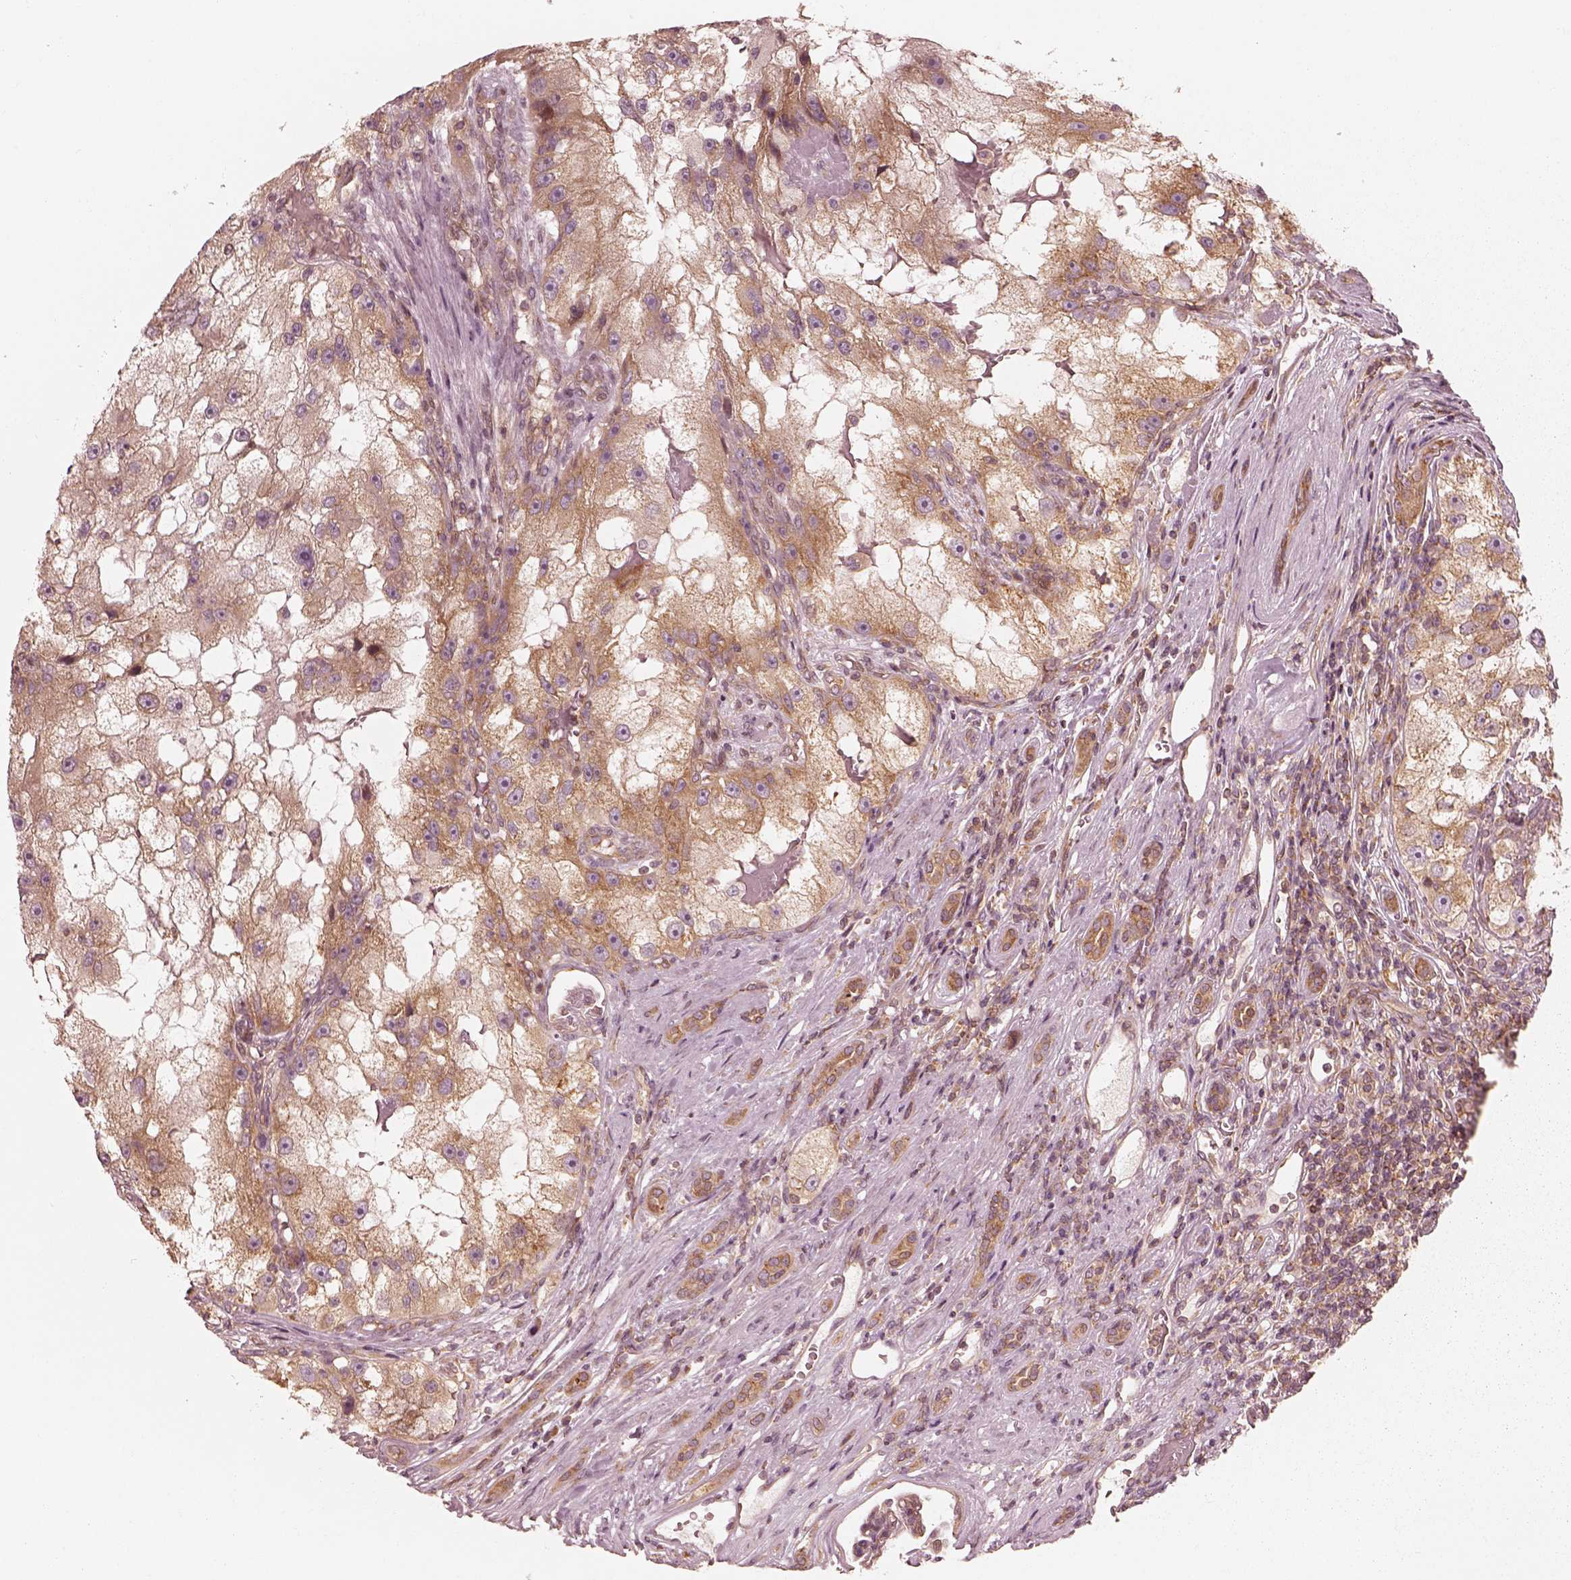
{"staining": {"intensity": "moderate", "quantity": ">75%", "location": "cytoplasmic/membranous"}, "tissue": "renal cancer", "cell_type": "Tumor cells", "image_type": "cancer", "snomed": [{"axis": "morphology", "description": "Adenocarcinoma, NOS"}, {"axis": "topography", "description": "Kidney"}], "caption": "Protein expression analysis of human renal cancer reveals moderate cytoplasmic/membranous staining in about >75% of tumor cells. The staining is performed using DAB (3,3'-diaminobenzidine) brown chromogen to label protein expression. The nuclei are counter-stained blue using hematoxylin.", "gene": "CNOT2", "patient": {"sex": "male", "age": 63}}